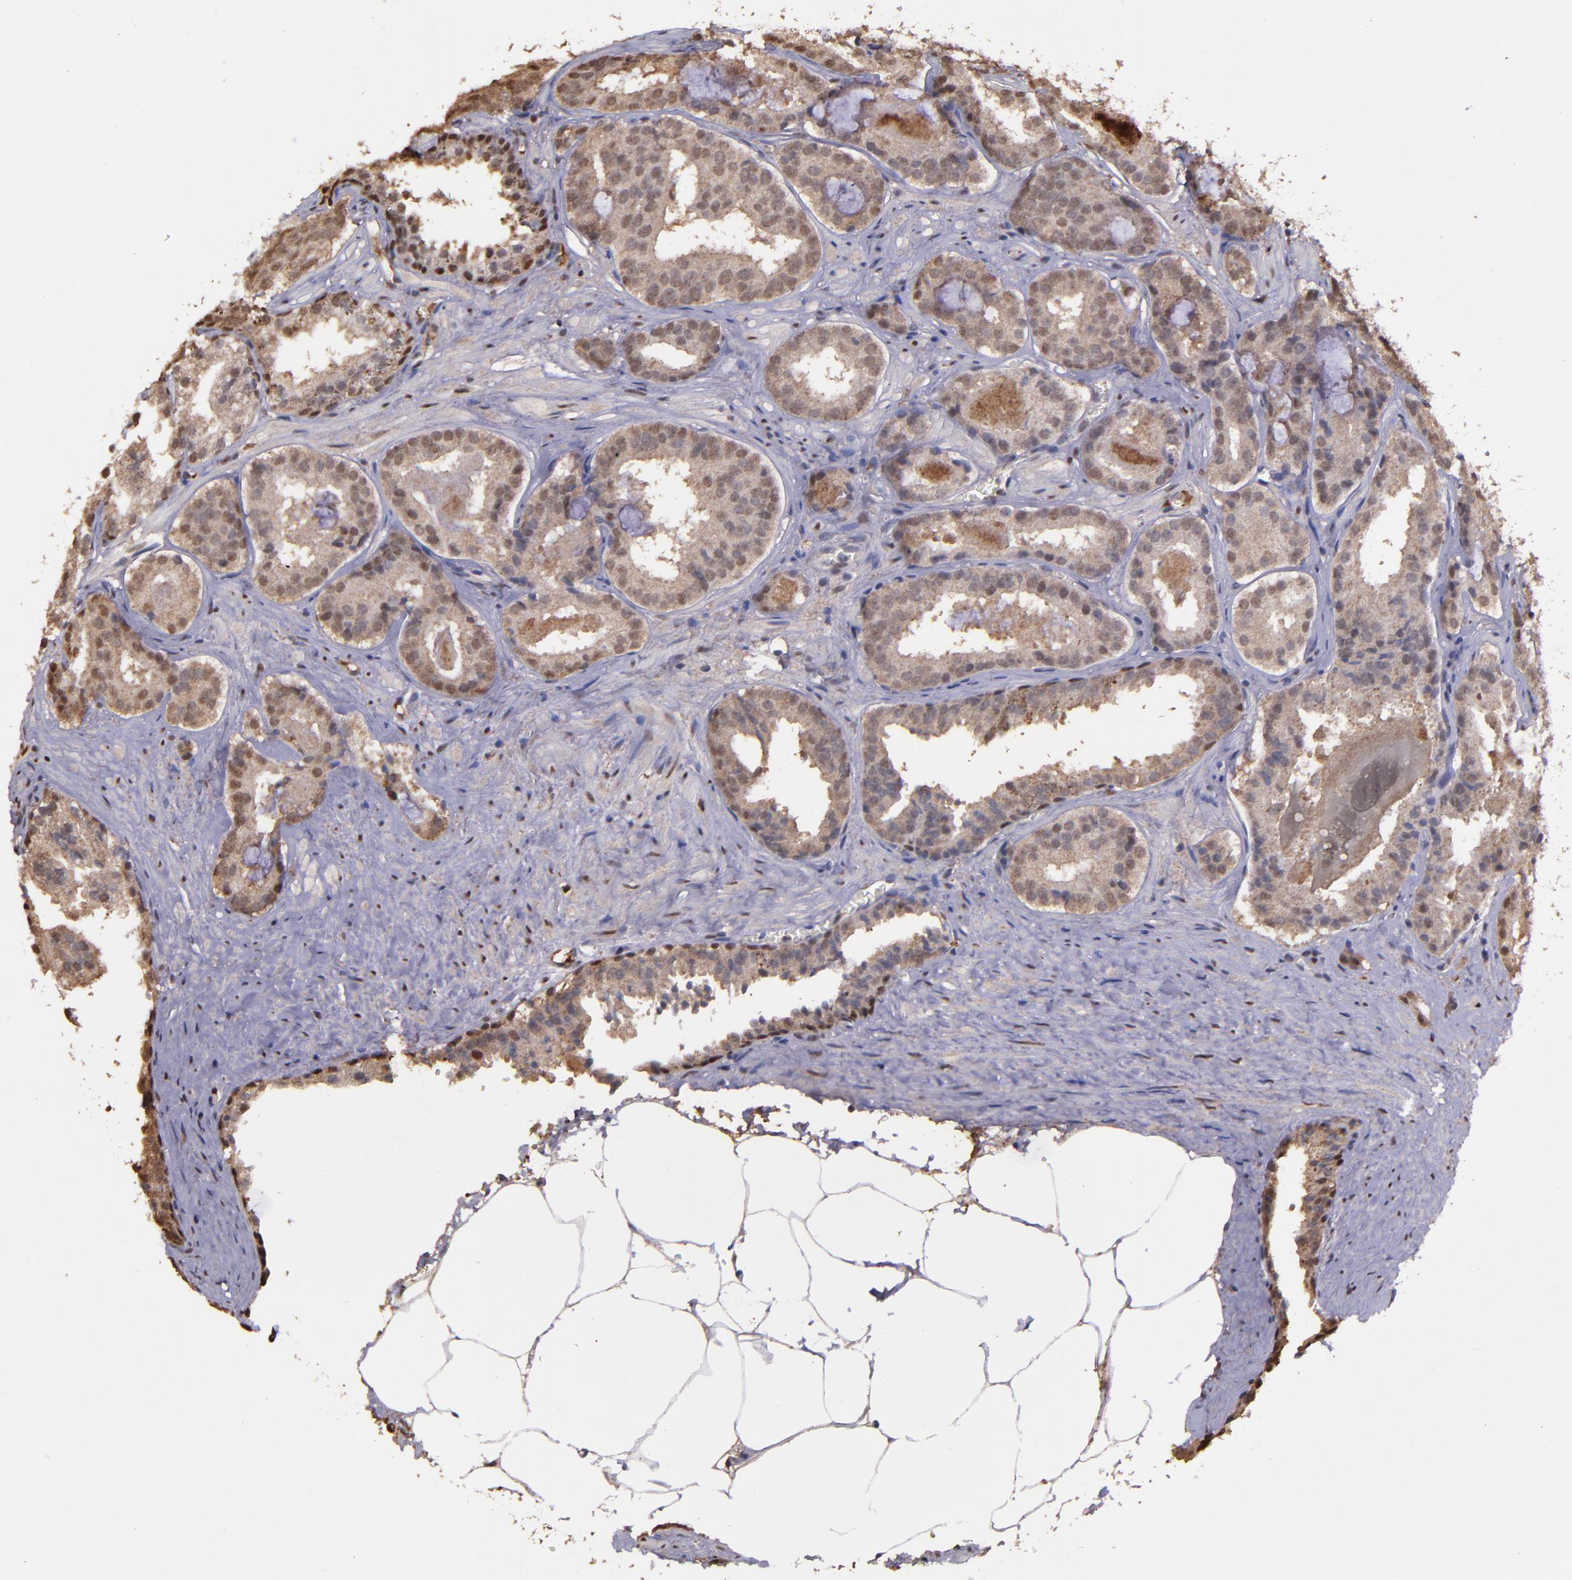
{"staining": {"intensity": "weak", "quantity": "25%-75%", "location": "cytoplasmic/membranous,nuclear"}, "tissue": "prostate cancer", "cell_type": "Tumor cells", "image_type": "cancer", "snomed": [{"axis": "morphology", "description": "Adenocarcinoma, Medium grade"}, {"axis": "topography", "description": "Prostate"}], "caption": "Adenocarcinoma (medium-grade) (prostate) tissue demonstrates weak cytoplasmic/membranous and nuclear staining in approximately 25%-75% of tumor cells, visualized by immunohistochemistry. The staining is performed using DAB (3,3'-diaminobenzidine) brown chromogen to label protein expression. The nuclei are counter-stained blue using hematoxylin.", "gene": "SERPINF2", "patient": {"sex": "male", "age": 64}}